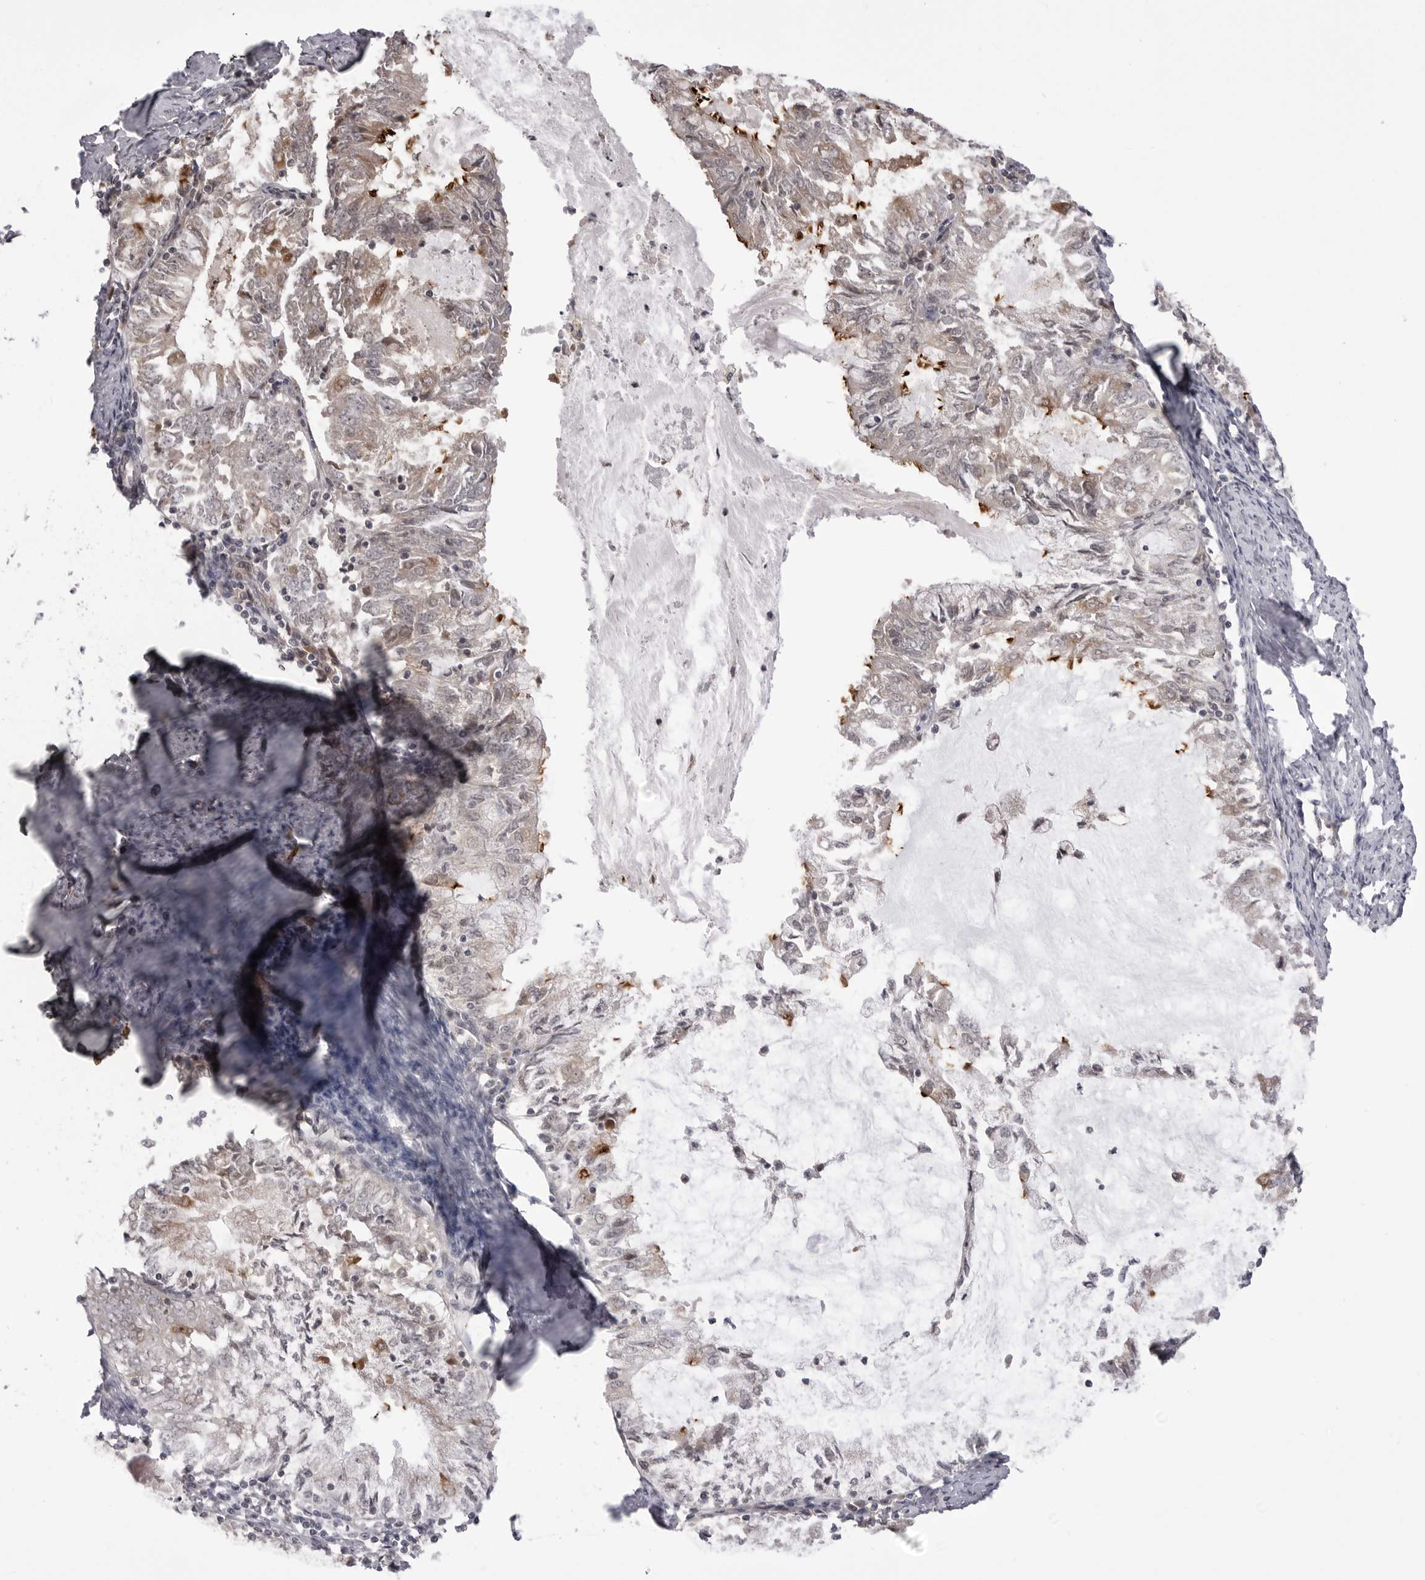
{"staining": {"intensity": "moderate", "quantity": "<25%", "location": "cytoplasmic/membranous"}, "tissue": "endometrial cancer", "cell_type": "Tumor cells", "image_type": "cancer", "snomed": [{"axis": "morphology", "description": "Adenocarcinoma, NOS"}, {"axis": "topography", "description": "Endometrium"}], "caption": "Endometrial cancer tissue demonstrates moderate cytoplasmic/membranous expression in approximately <25% of tumor cells (Stains: DAB in brown, nuclei in blue, Microscopy: brightfield microscopy at high magnification).", "gene": "PTK2B", "patient": {"sex": "female", "age": 57}}